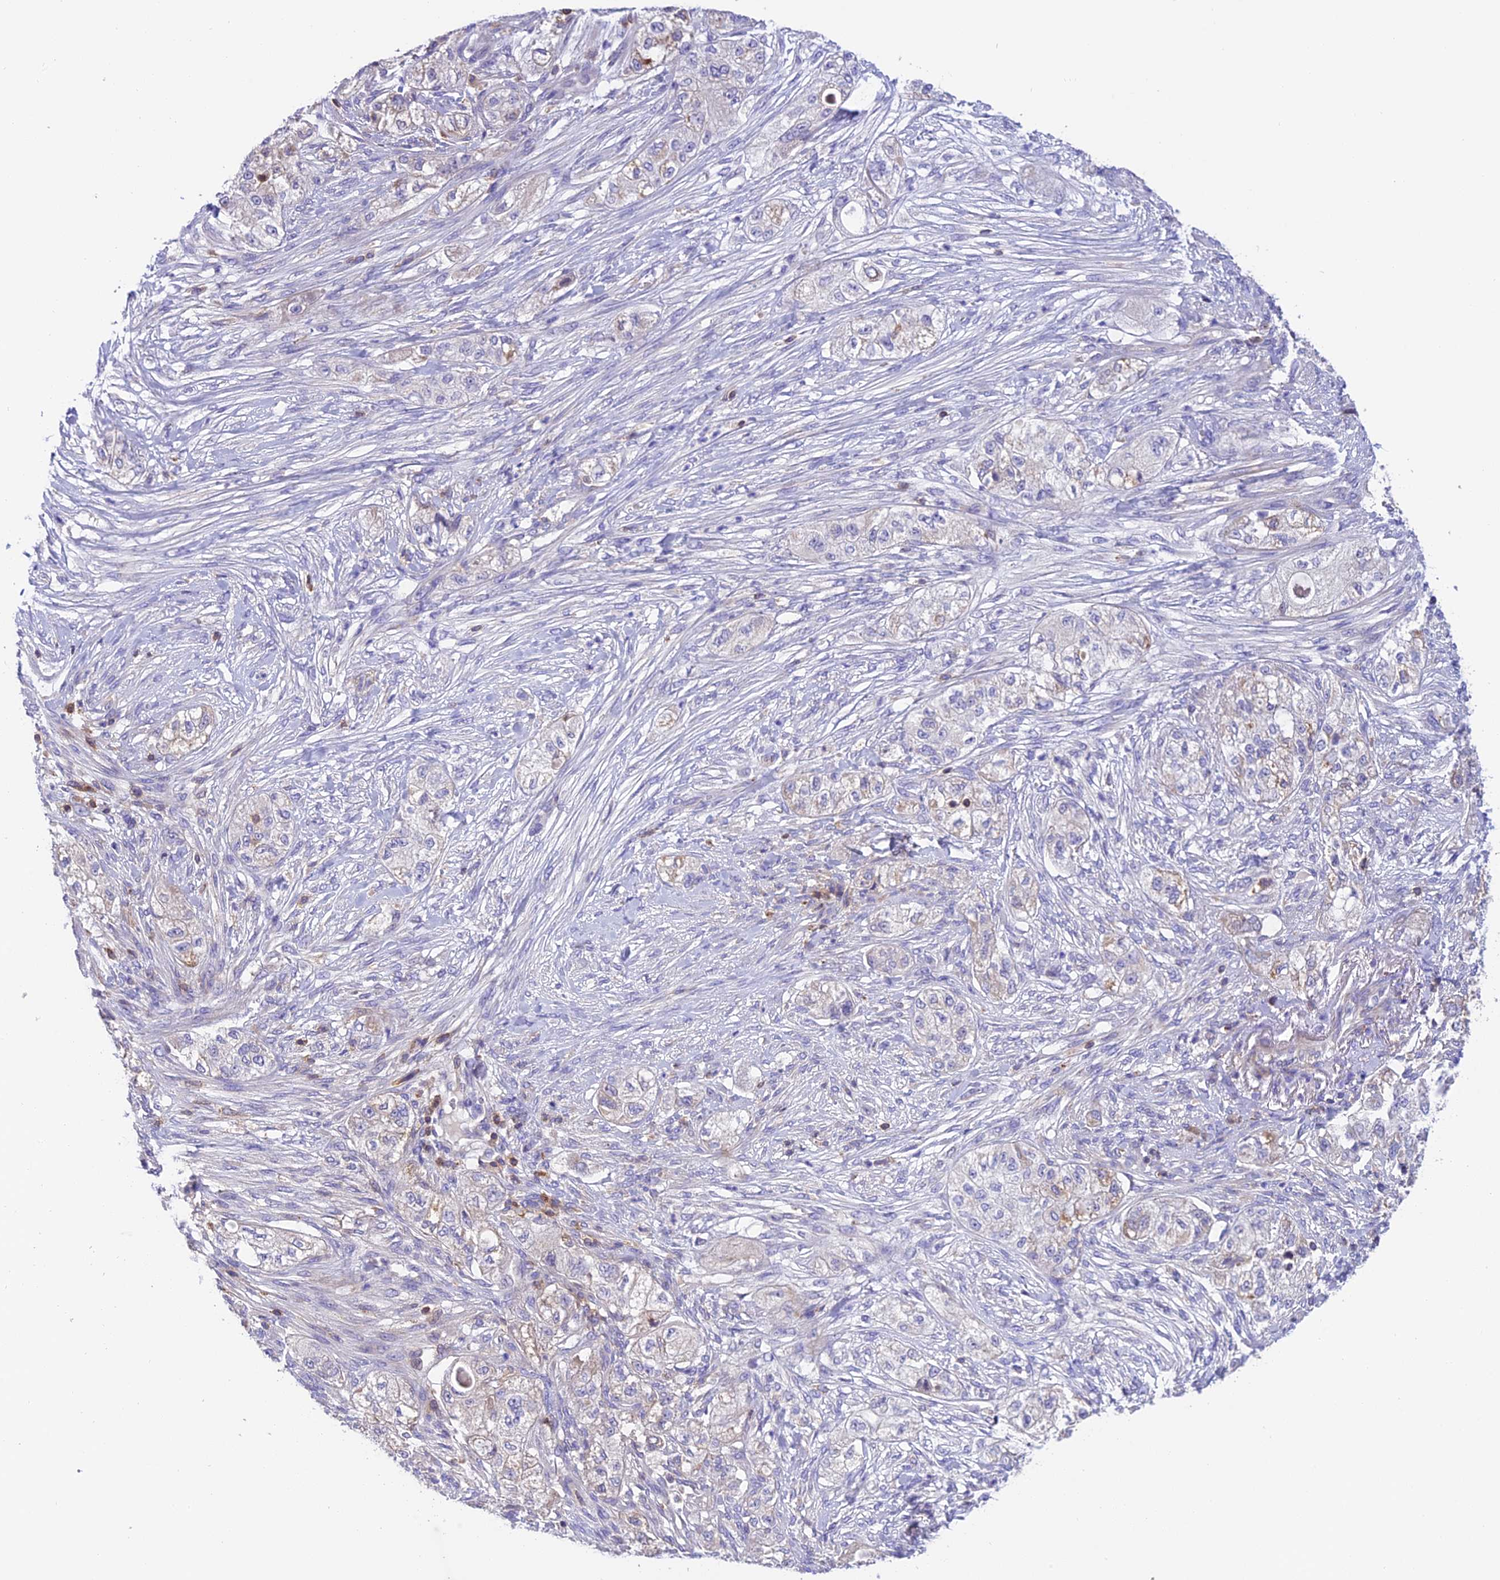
{"staining": {"intensity": "negative", "quantity": "none", "location": "none"}, "tissue": "pancreatic cancer", "cell_type": "Tumor cells", "image_type": "cancer", "snomed": [{"axis": "morphology", "description": "Adenocarcinoma, NOS"}, {"axis": "topography", "description": "Pancreas"}], "caption": "A high-resolution photomicrograph shows immunohistochemistry staining of pancreatic cancer, which displays no significant expression in tumor cells.", "gene": "LPXN", "patient": {"sex": "female", "age": 78}}